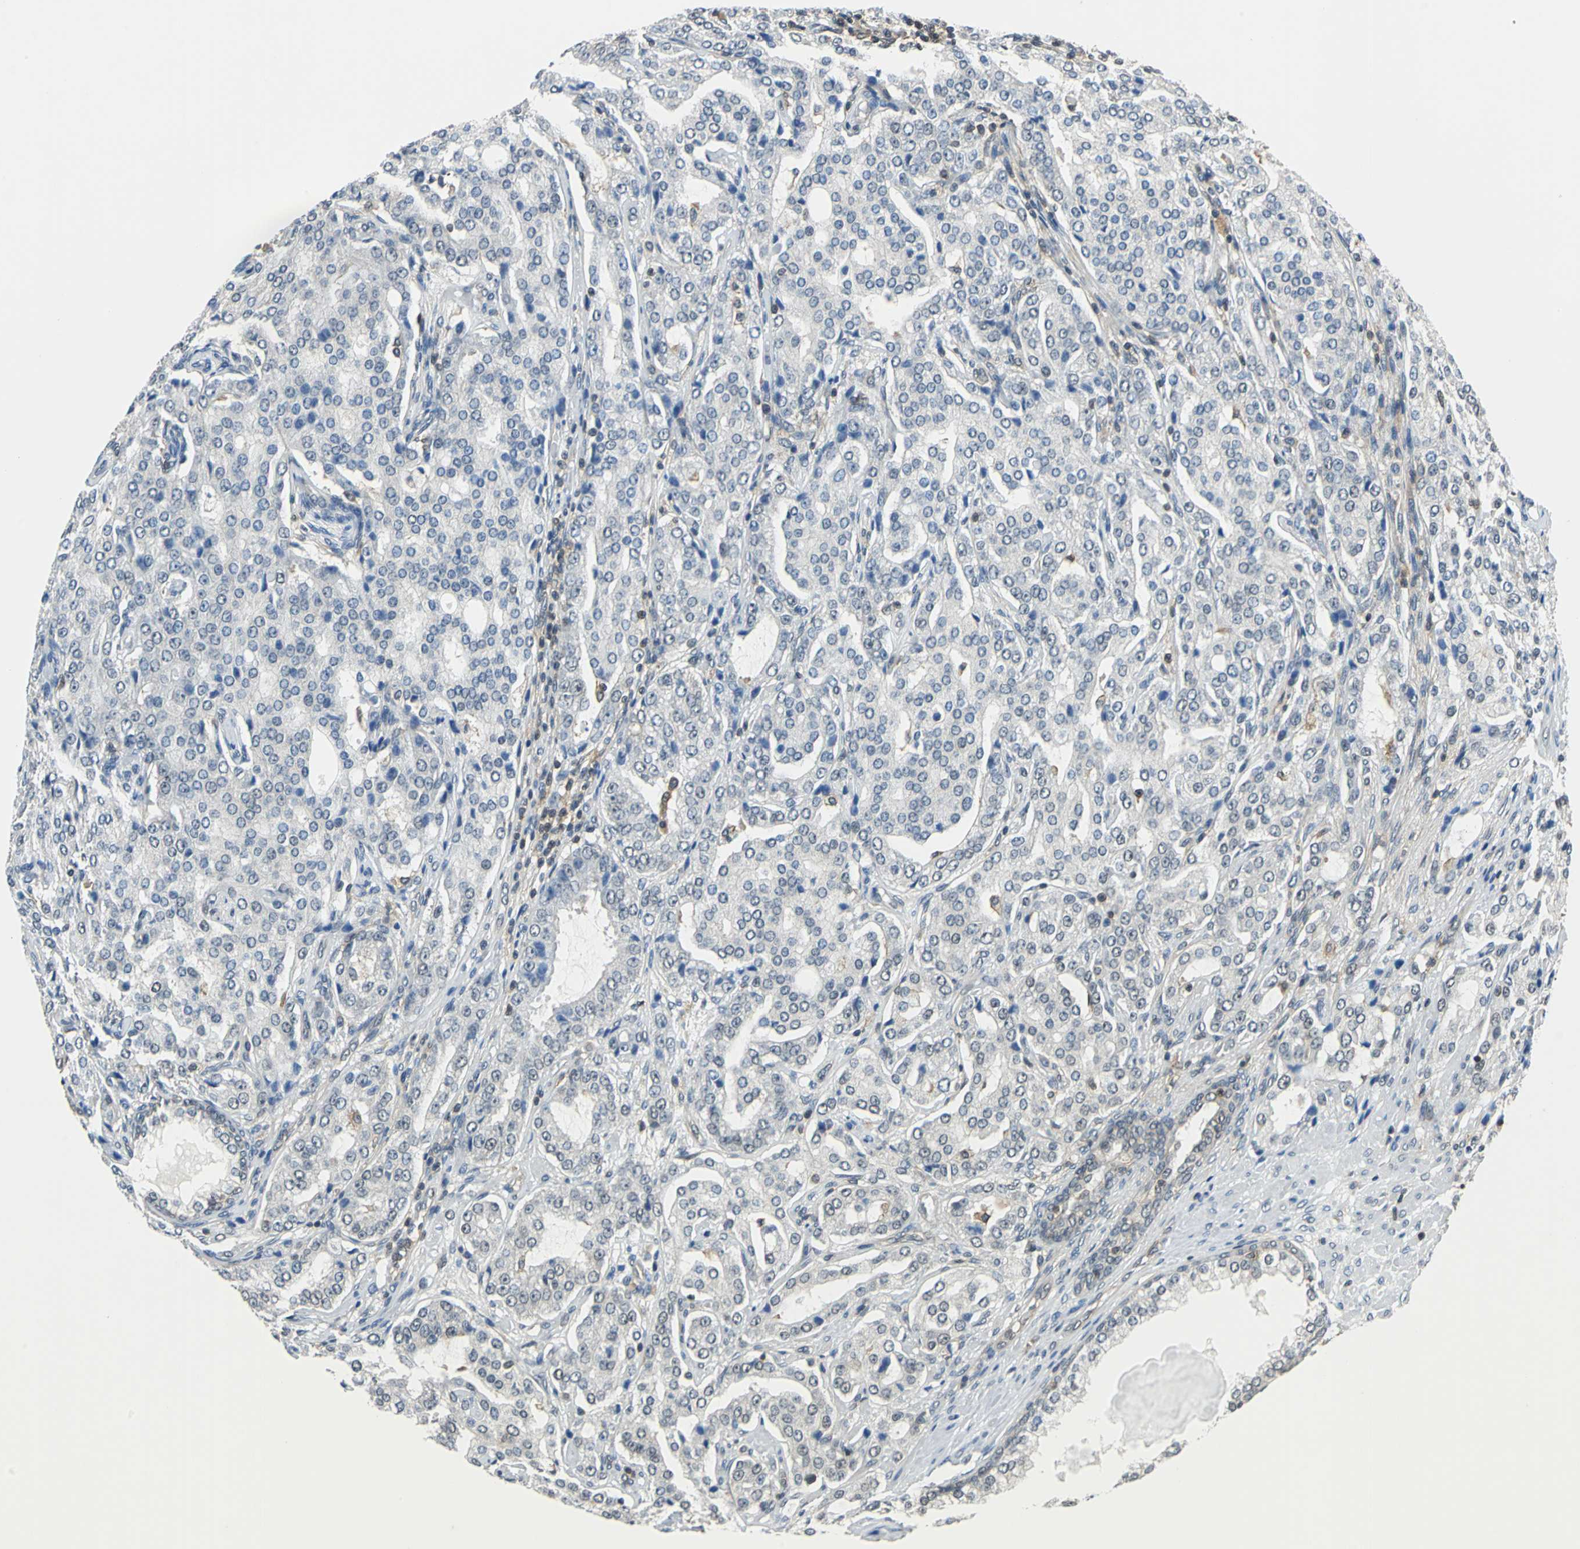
{"staining": {"intensity": "weak", "quantity": "25%-75%", "location": "cytoplasmic/membranous,nuclear"}, "tissue": "prostate cancer", "cell_type": "Tumor cells", "image_type": "cancer", "snomed": [{"axis": "morphology", "description": "Adenocarcinoma, High grade"}, {"axis": "topography", "description": "Prostate"}], "caption": "Approximately 25%-75% of tumor cells in prostate cancer demonstrate weak cytoplasmic/membranous and nuclear protein expression as visualized by brown immunohistochemical staining.", "gene": "ARPC3", "patient": {"sex": "male", "age": 72}}